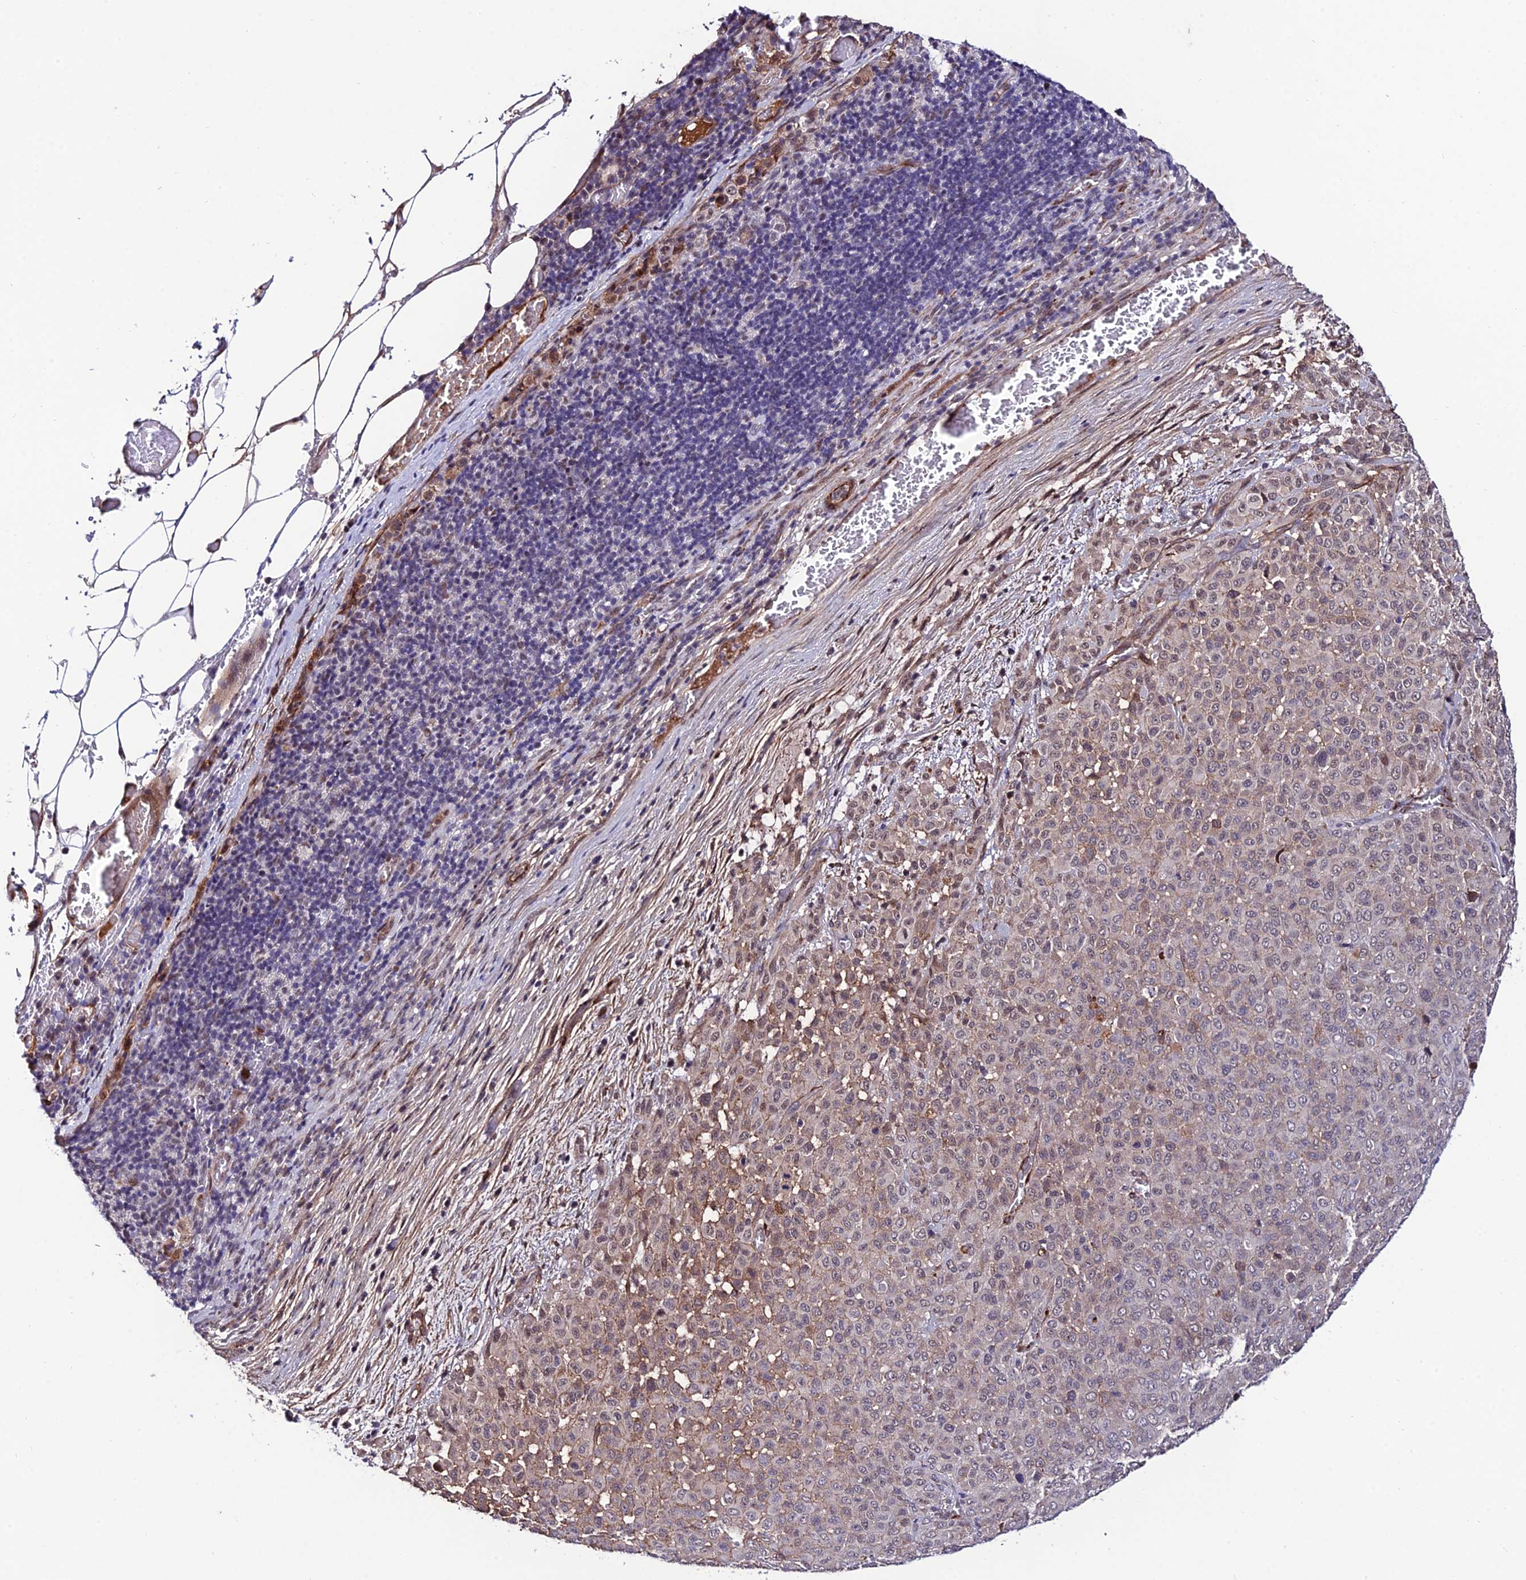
{"staining": {"intensity": "weak", "quantity": "25%-75%", "location": "cytoplasmic/membranous"}, "tissue": "melanoma", "cell_type": "Tumor cells", "image_type": "cancer", "snomed": [{"axis": "morphology", "description": "Malignant melanoma, Metastatic site"}, {"axis": "topography", "description": "Skin"}], "caption": "A histopathology image of malignant melanoma (metastatic site) stained for a protein exhibits weak cytoplasmic/membranous brown staining in tumor cells.", "gene": "SYT15", "patient": {"sex": "female", "age": 81}}